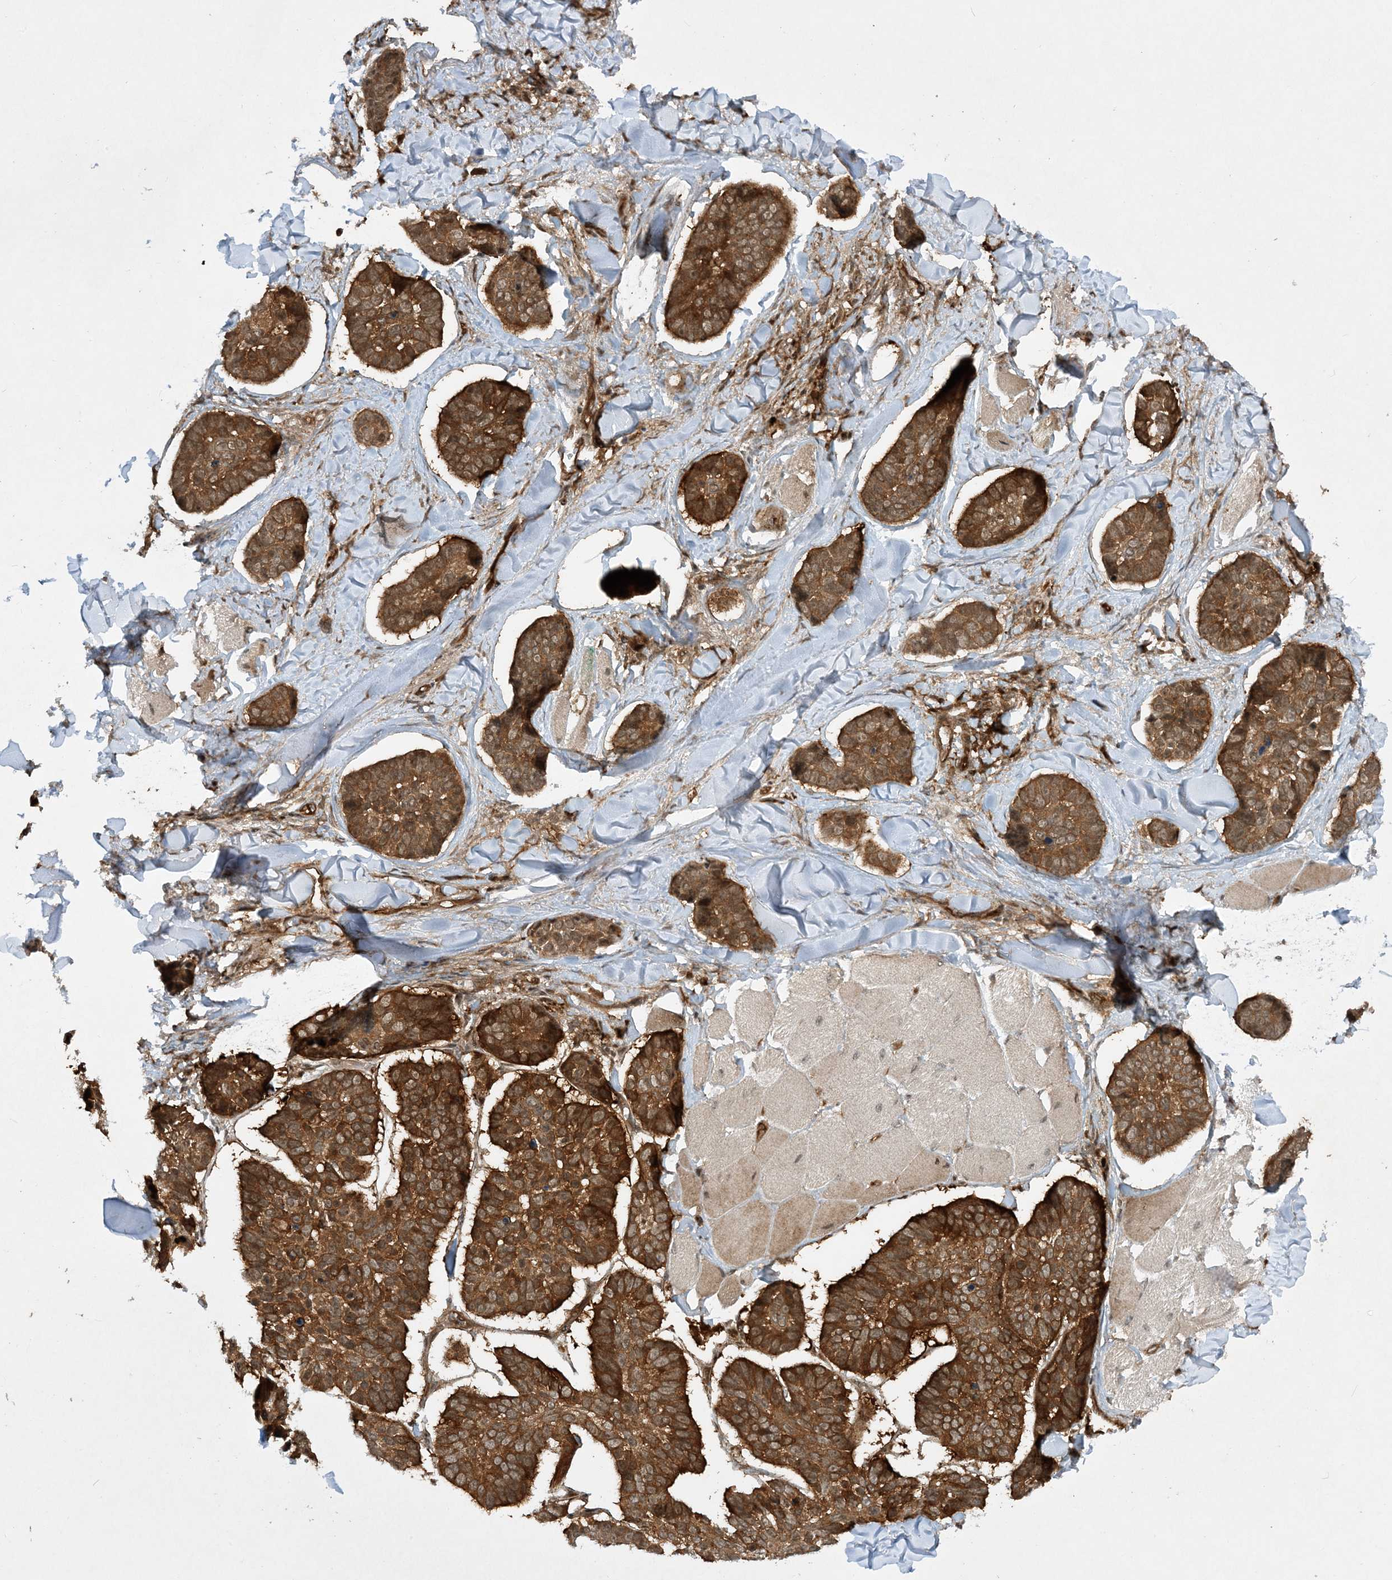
{"staining": {"intensity": "strong", "quantity": ">75%", "location": "cytoplasmic/membranous"}, "tissue": "skin cancer", "cell_type": "Tumor cells", "image_type": "cancer", "snomed": [{"axis": "morphology", "description": "Basal cell carcinoma"}, {"axis": "topography", "description": "Skin"}], "caption": "Protein expression by immunohistochemistry (IHC) exhibits strong cytoplasmic/membranous expression in approximately >75% of tumor cells in basal cell carcinoma (skin).", "gene": "CERT1", "patient": {"sex": "male", "age": 62}}